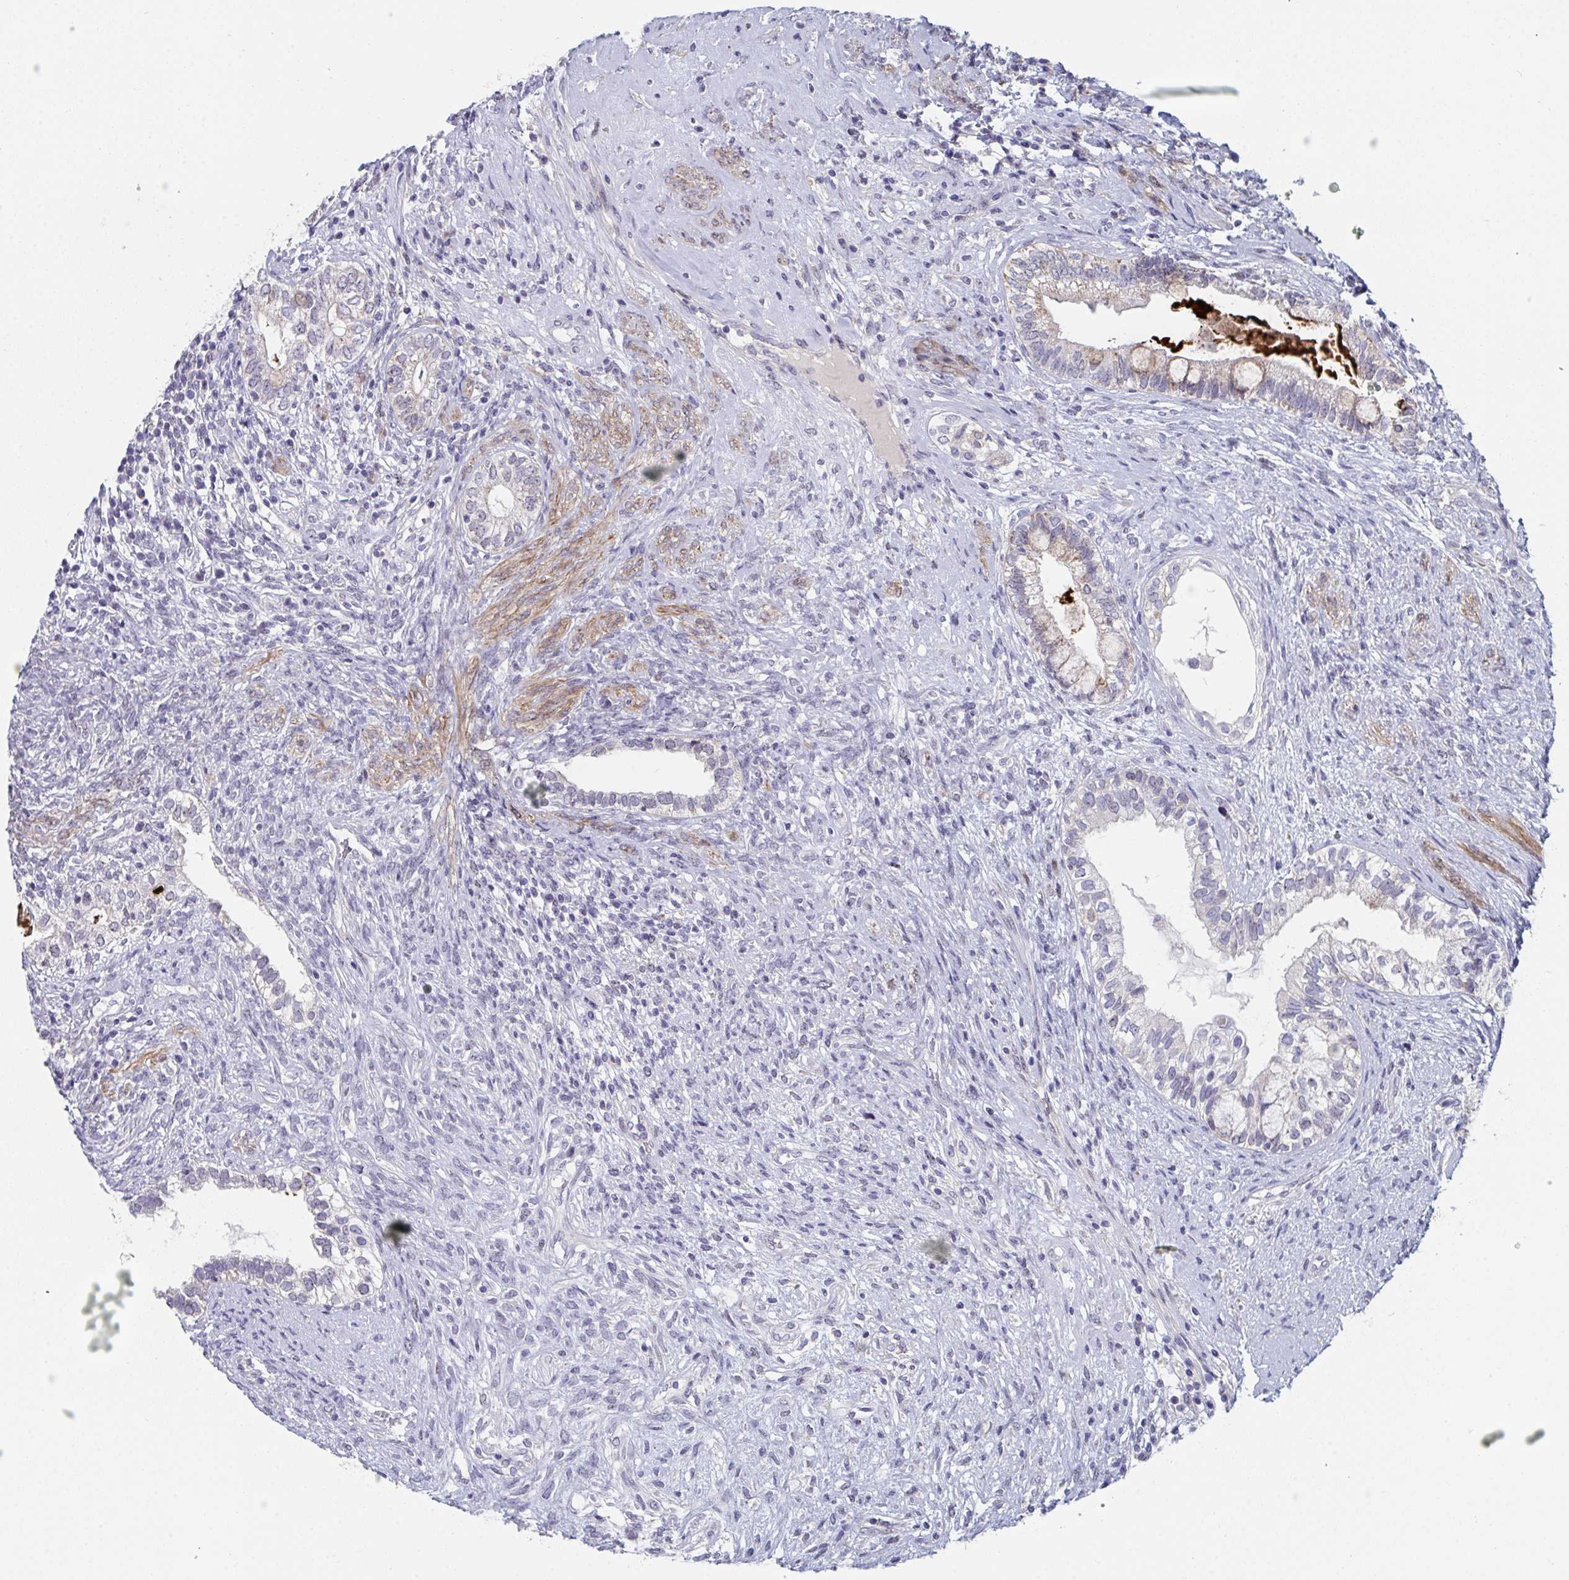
{"staining": {"intensity": "weak", "quantity": "<25%", "location": "cytoplasmic/membranous"}, "tissue": "testis cancer", "cell_type": "Tumor cells", "image_type": "cancer", "snomed": [{"axis": "morphology", "description": "Seminoma, NOS"}, {"axis": "morphology", "description": "Carcinoma, Embryonal, NOS"}, {"axis": "topography", "description": "Testis"}], "caption": "The micrograph displays no significant positivity in tumor cells of testis embryonal carcinoma.", "gene": "CENPT", "patient": {"sex": "male", "age": 41}}